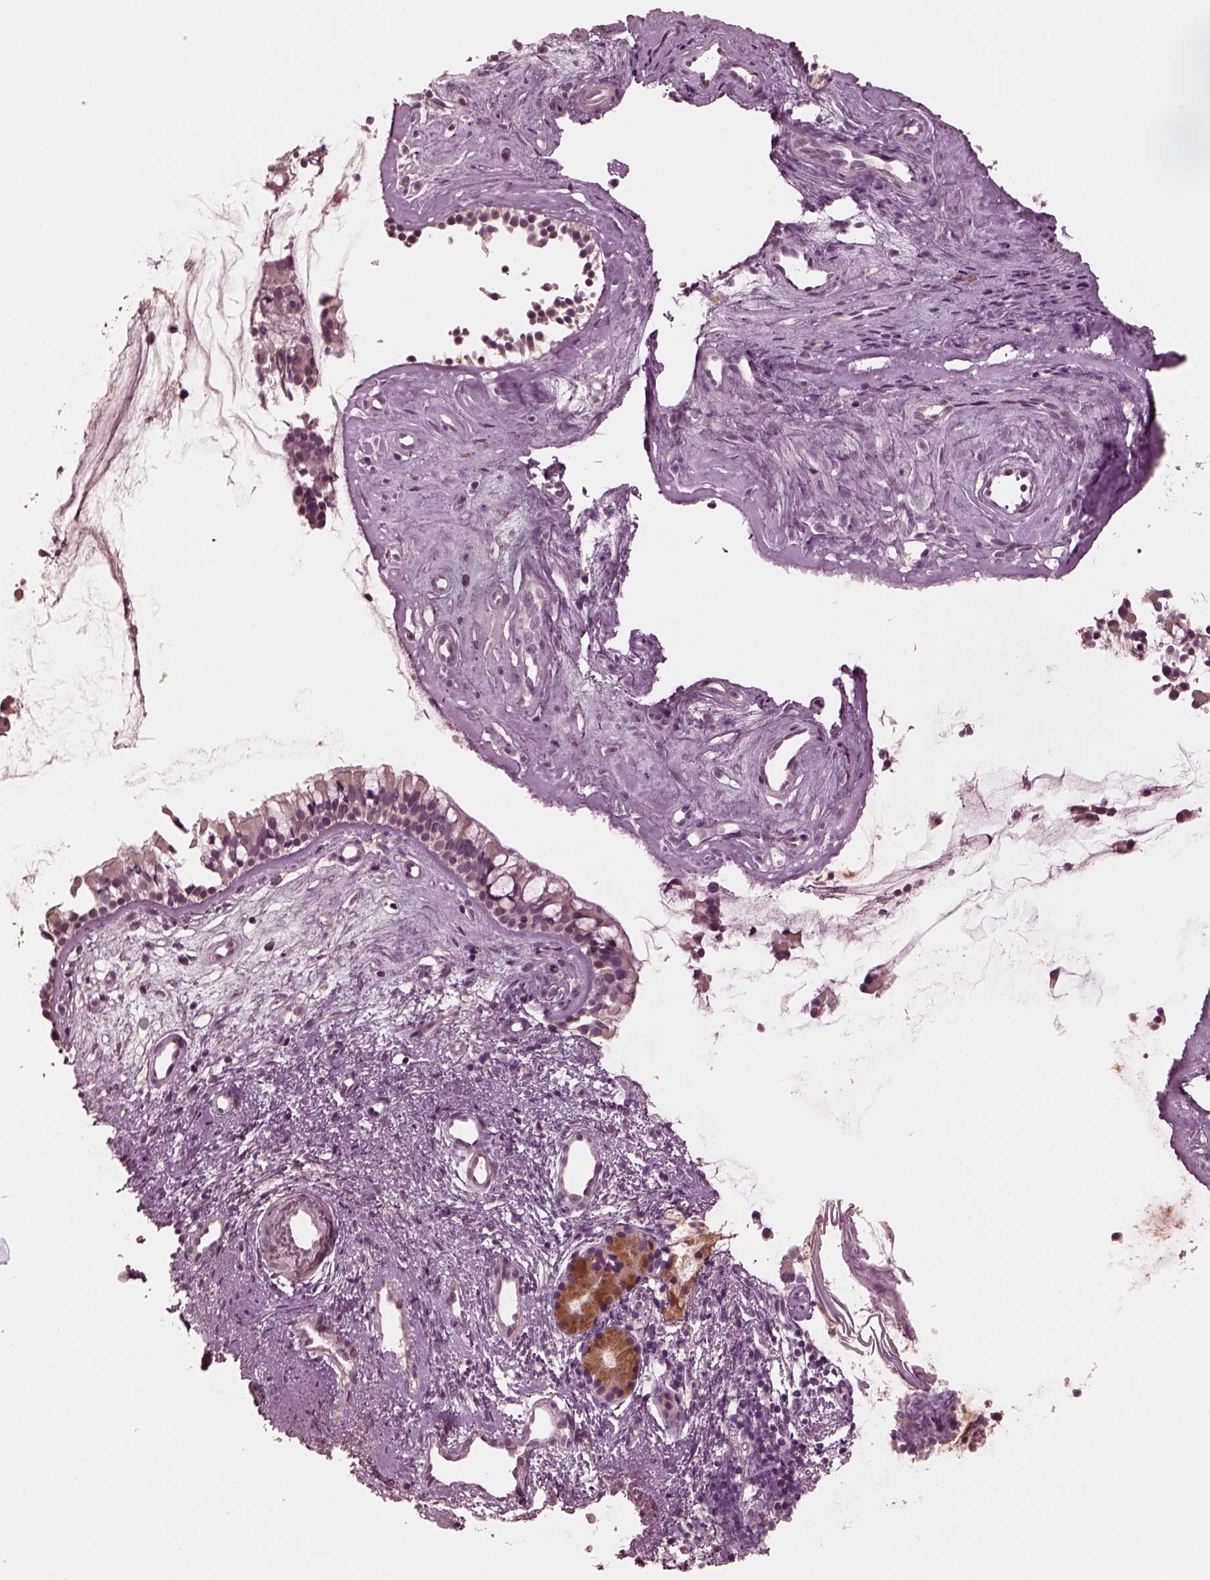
{"staining": {"intensity": "negative", "quantity": "none", "location": "none"}, "tissue": "nasopharynx", "cell_type": "Respiratory epithelial cells", "image_type": "normal", "snomed": [{"axis": "morphology", "description": "Normal tissue, NOS"}, {"axis": "topography", "description": "Nasopharynx"}], "caption": "DAB (3,3'-diaminobenzidine) immunohistochemical staining of normal nasopharynx shows no significant staining in respiratory epithelial cells.", "gene": "PORCN", "patient": {"sex": "female", "age": 52}}